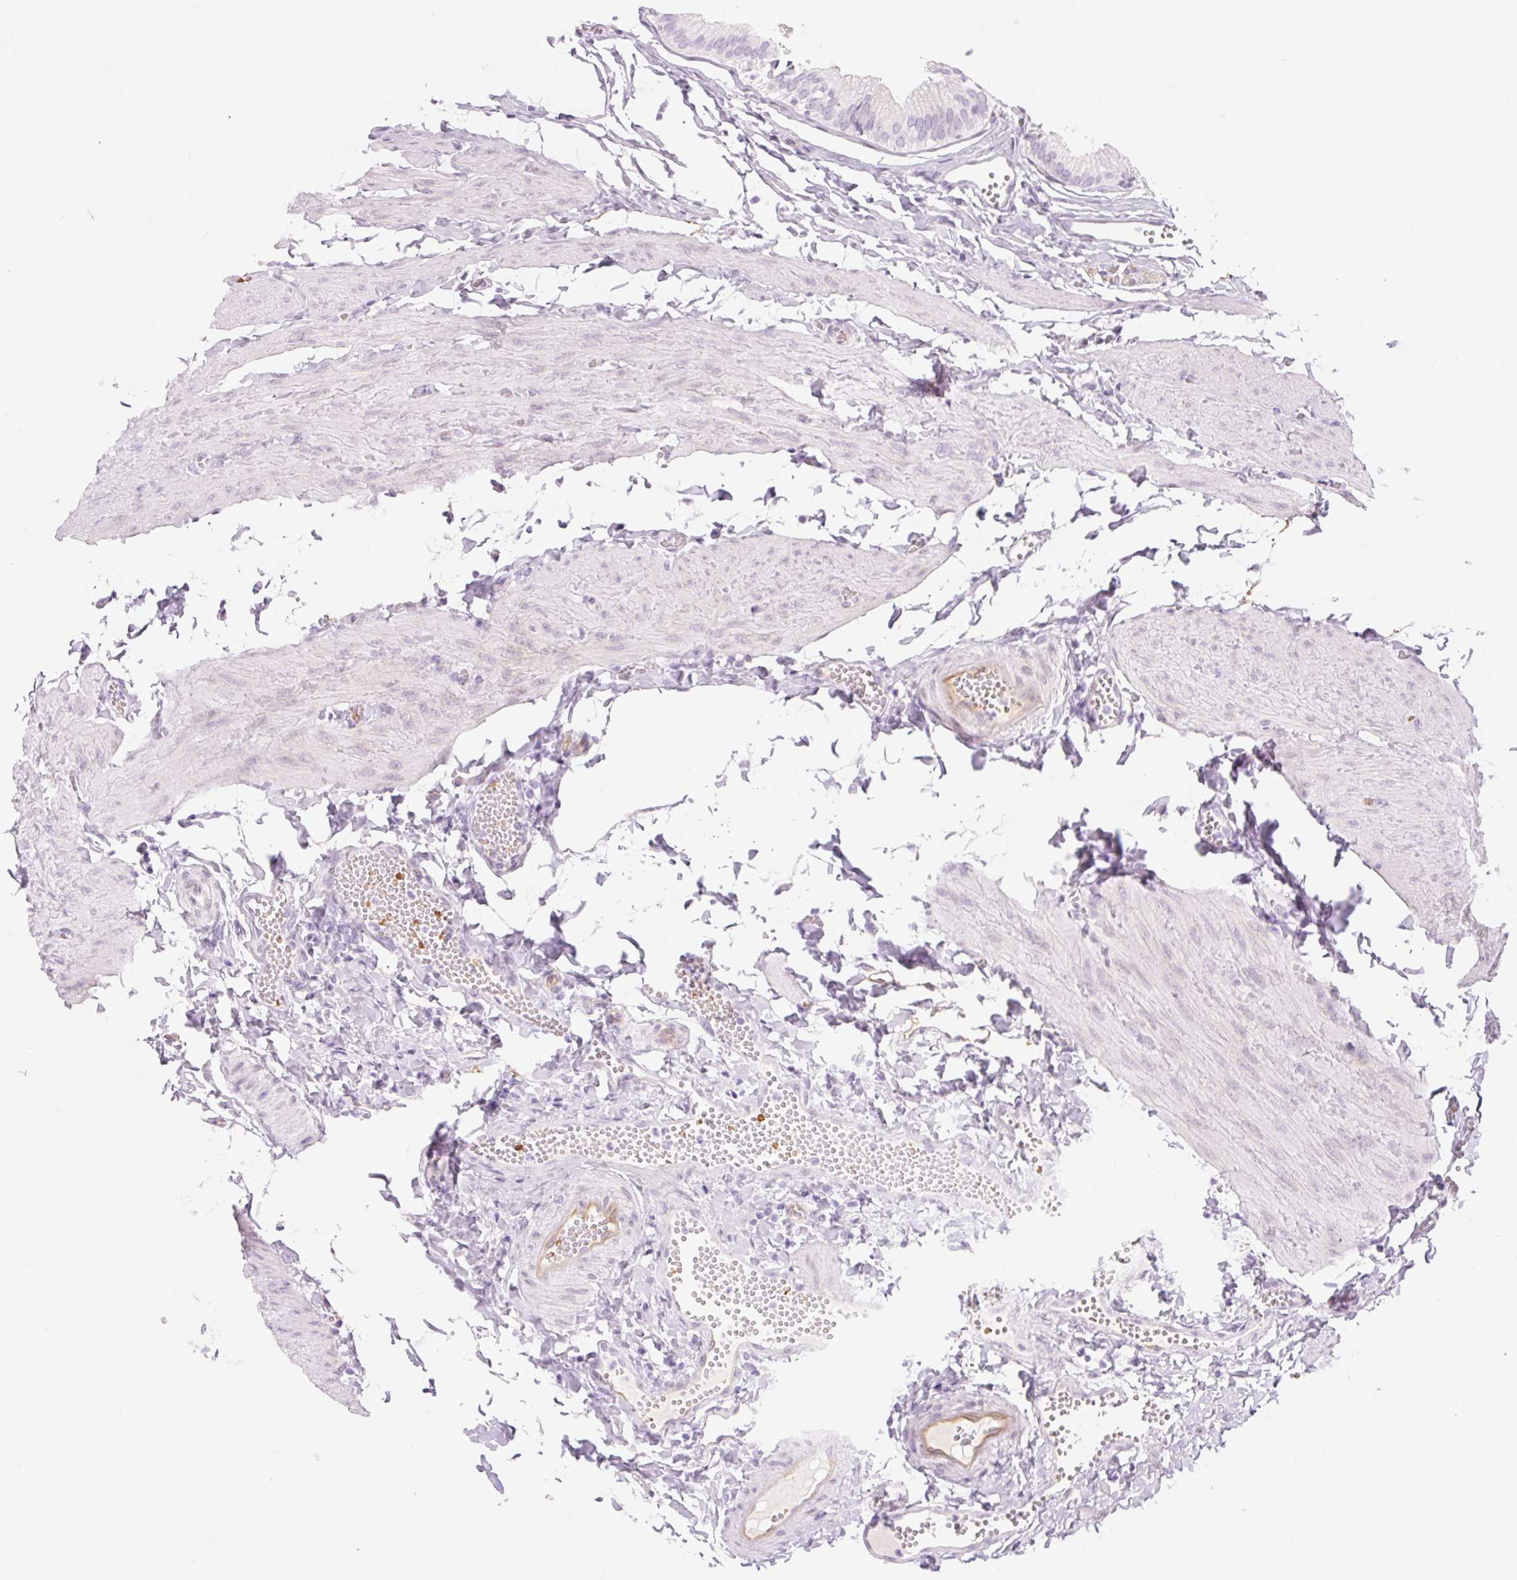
{"staining": {"intensity": "negative", "quantity": "none", "location": "none"}, "tissue": "gallbladder", "cell_type": "Glandular cells", "image_type": "normal", "snomed": [{"axis": "morphology", "description": "Normal tissue, NOS"}, {"axis": "topography", "description": "Gallbladder"}, {"axis": "topography", "description": "Peripheral nerve tissue"}], "caption": "This micrograph is of benign gallbladder stained with immunohistochemistry to label a protein in brown with the nuclei are counter-stained blue. There is no positivity in glandular cells.", "gene": "TAF1L", "patient": {"sex": "male", "age": 17}}